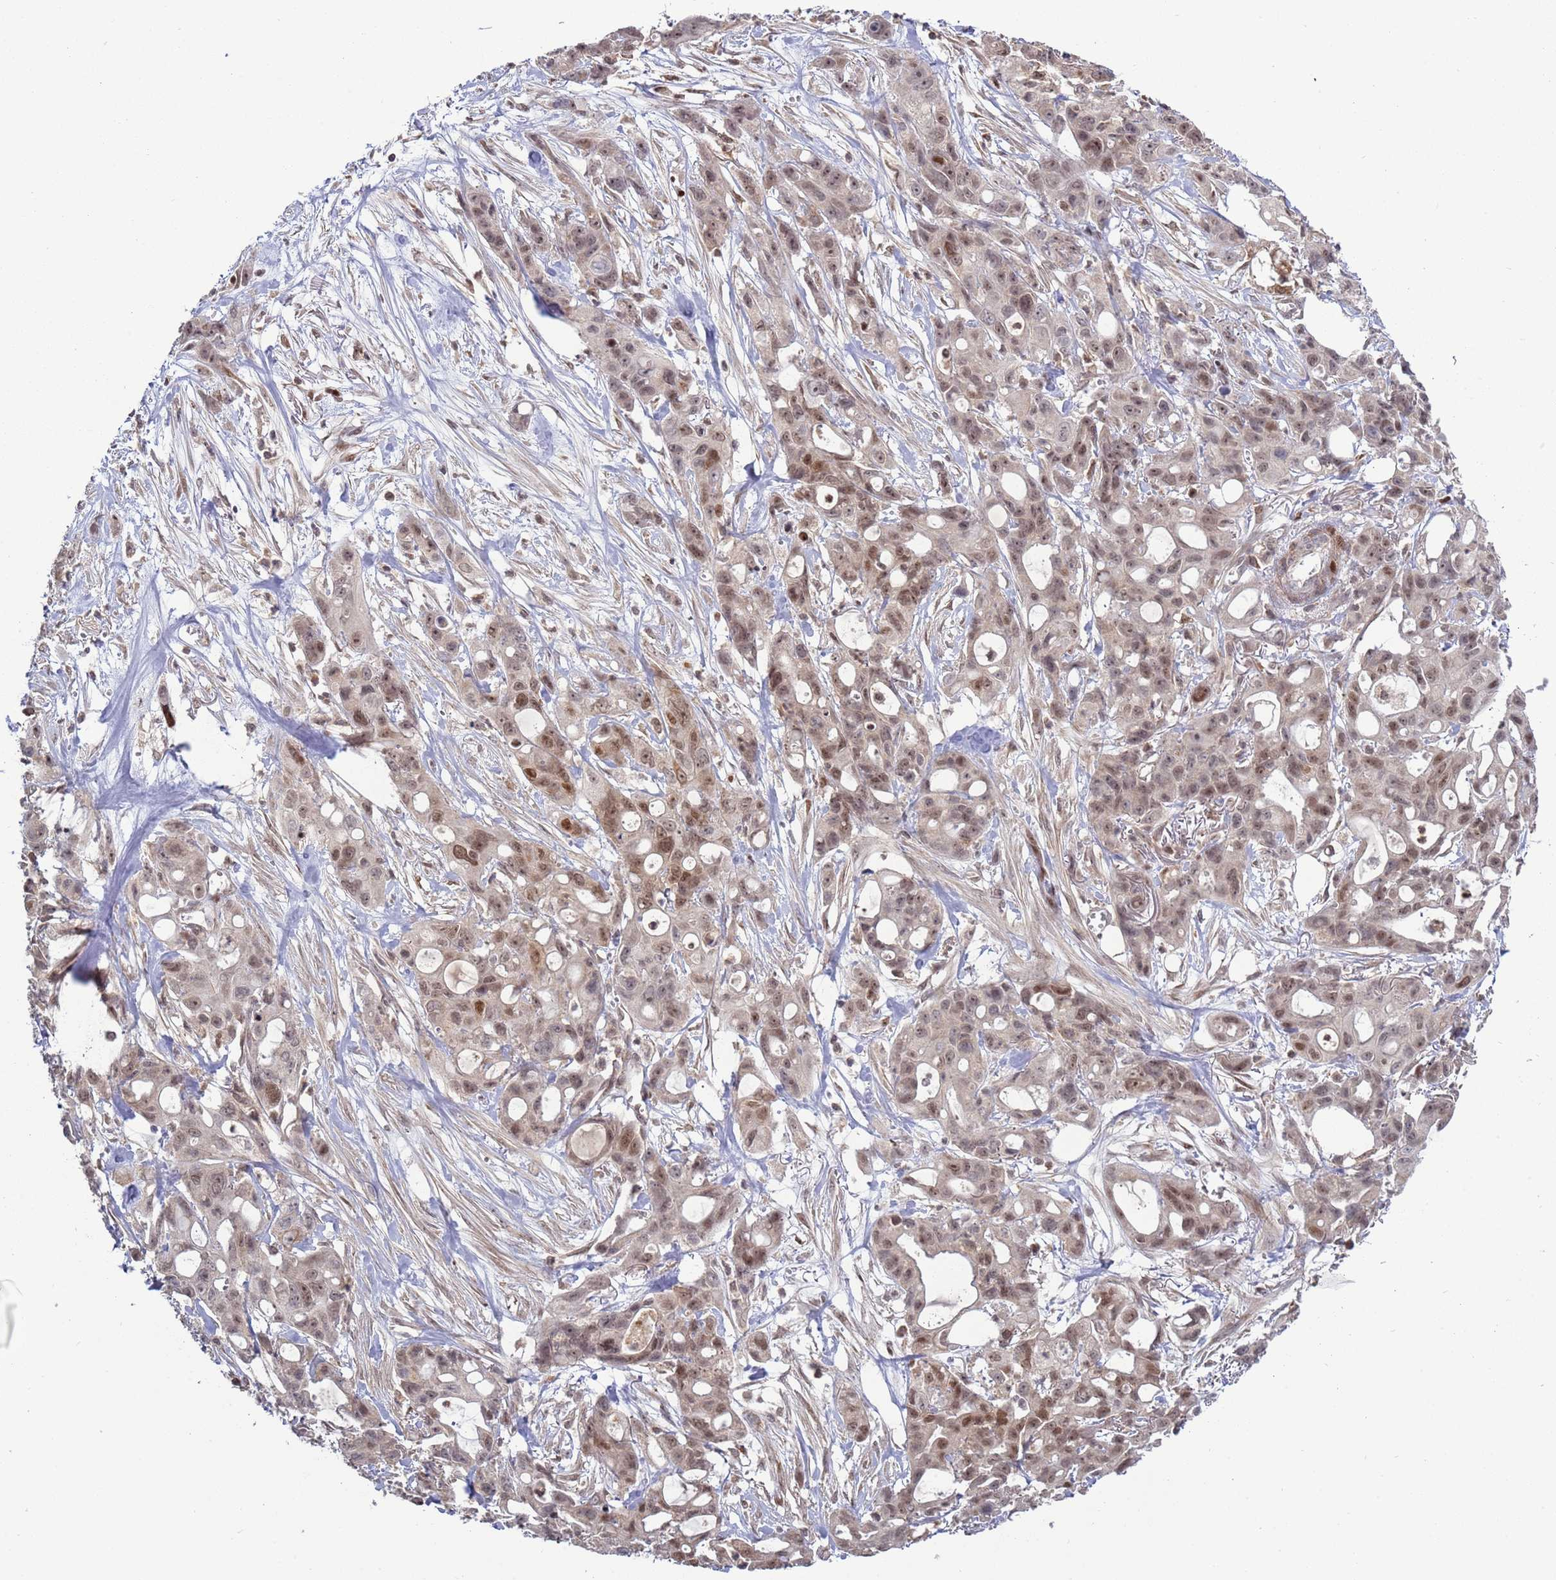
{"staining": {"intensity": "weak", "quantity": ">75%", "location": "nuclear"}, "tissue": "ovarian cancer", "cell_type": "Tumor cells", "image_type": "cancer", "snomed": [{"axis": "morphology", "description": "Cystadenocarcinoma, mucinous, NOS"}, {"axis": "topography", "description": "Ovary"}], "caption": "Immunohistochemistry (IHC) photomicrograph of ovarian cancer (mucinous cystadenocarcinoma) stained for a protein (brown), which shows low levels of weak nuclear positivity in about >75% of tumor cells.", "gene": "RCOR2", "patient": {"sex": "female", "age": 70}}